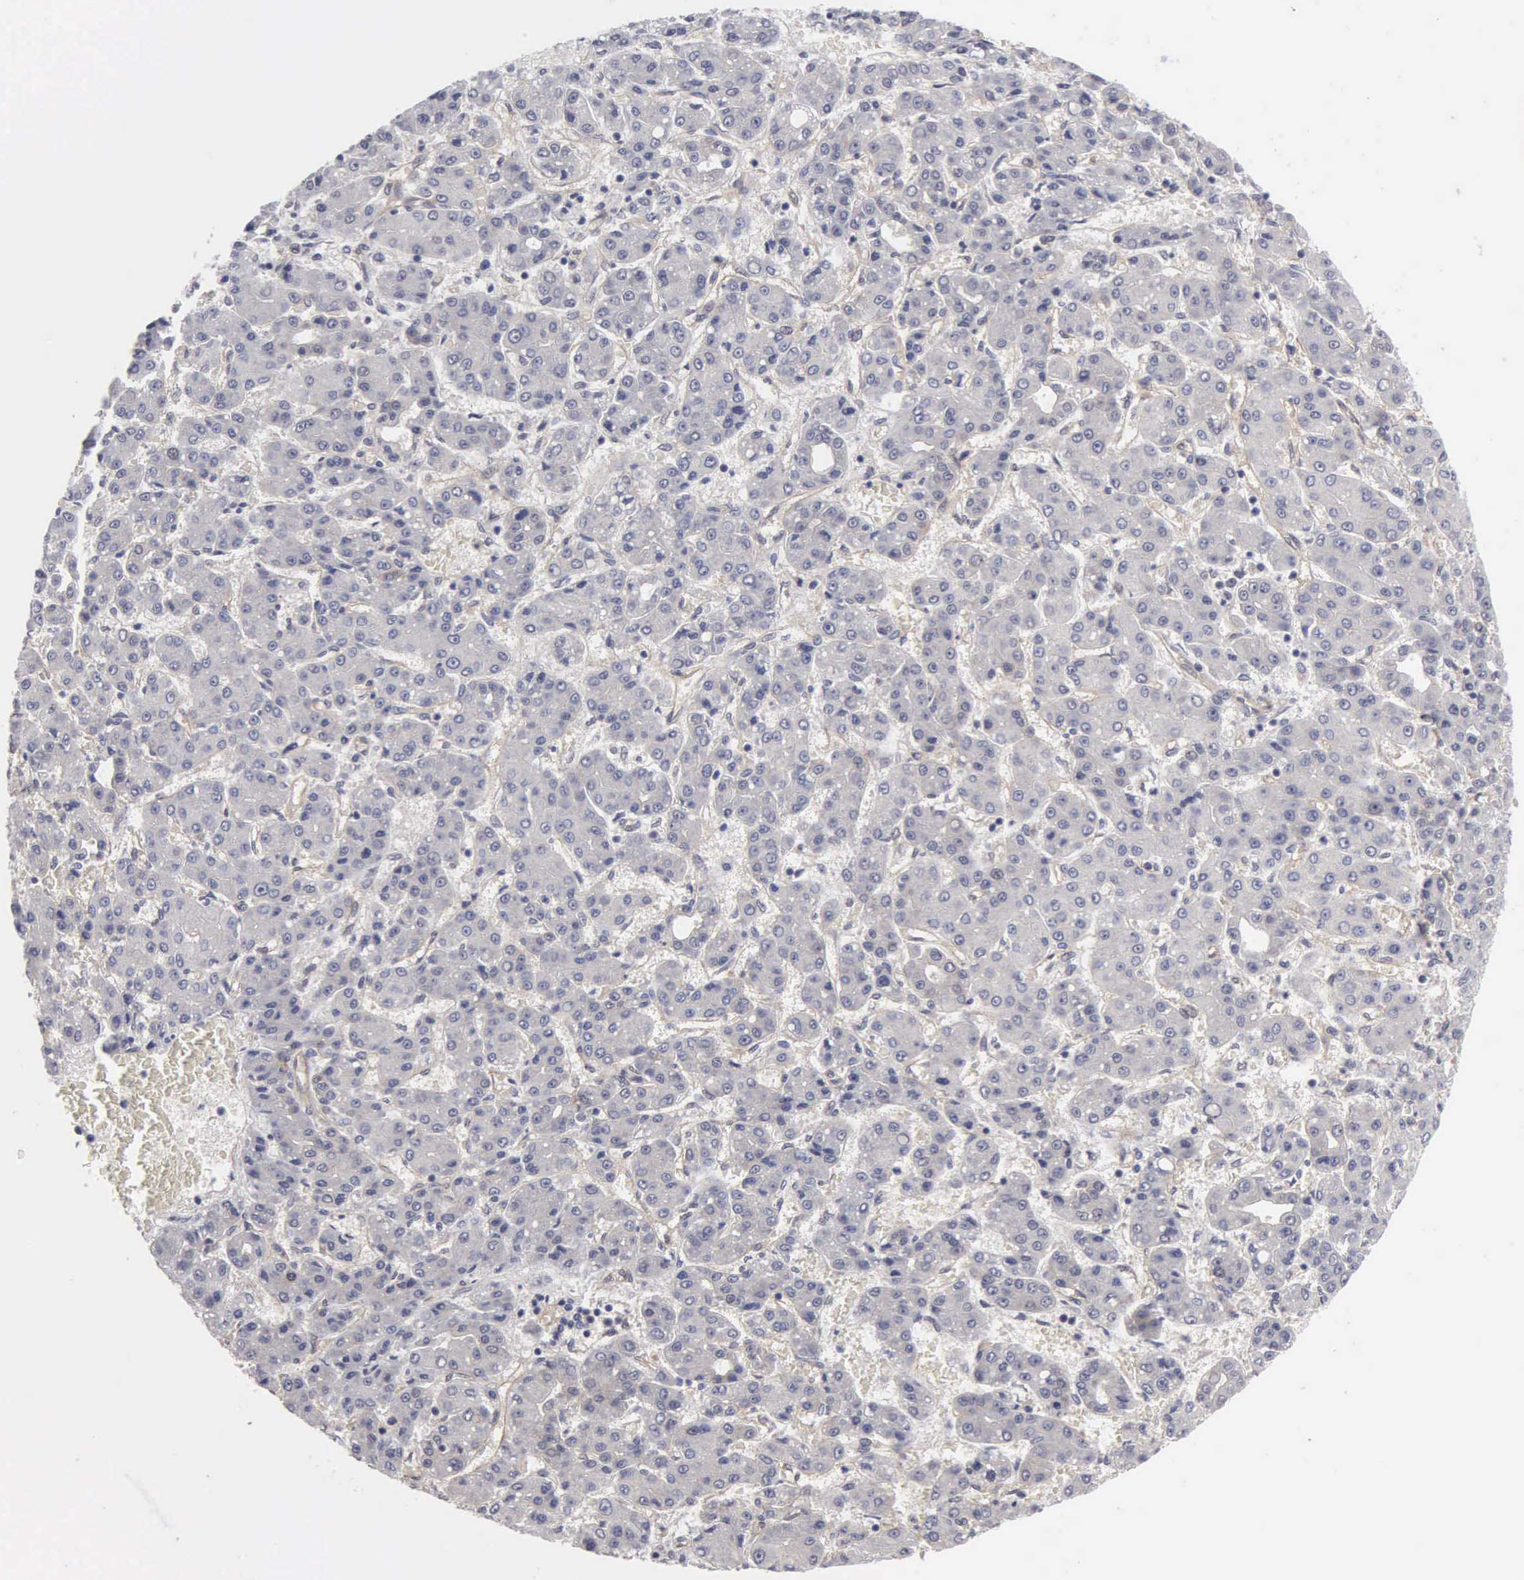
{"staining": {"intensity": "negative", "quantity": "none", "location": "none"}, "tissue": "liver cancer", "cell_type": "Tumor cells", "image_type": "cancer", "snomed": [{"axis": "morphology", "description": "Carcinoma, Hepatocellular, NOS"}, {"axis": "topography", "description": "Liver"}], "caption": "Immunohistochemistry (IHC) micrograph of liver hepatocellular carcinoma stained for a protein (brown), which reveals no positivity in tumor cells.", "gene": "ZBTB33", "patient": {"sex": "male", "age": 69}}